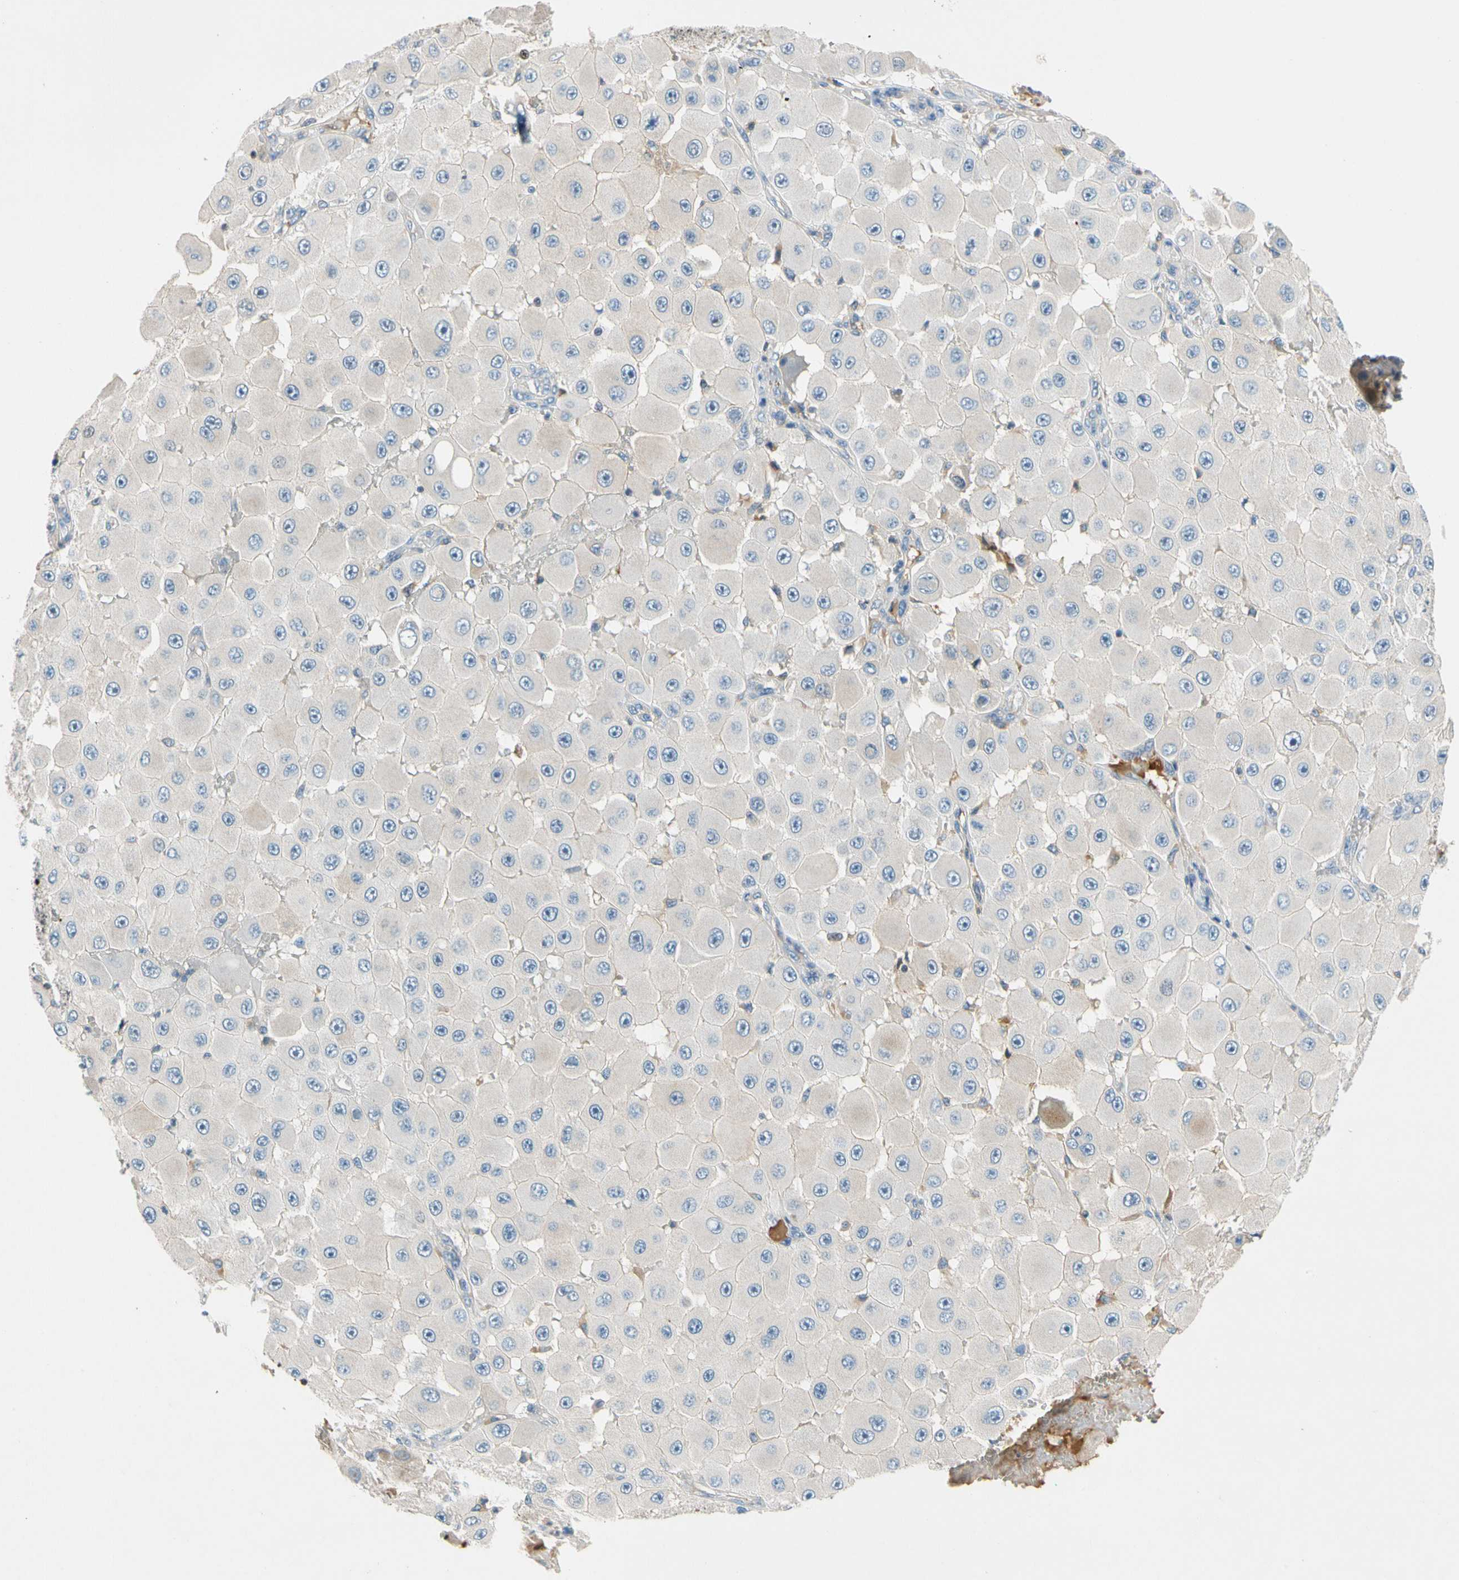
{"staining": {"intensity": "weak", "quantity": "<25%", "location": "cytoplasmic/membranous"}, "tissue": "melanoma", "cell_type": "Tumor cells", "image_type": "cancer", "snomed": [{"axis": "morphology", "description": "Malignant melanoma, NOS"}, {"axis": "topography", "description": "Skin"}], "caption": "DAB (3,3'-diaminobenzidine) immunohistochemical staining of malignant melanoma displays no significant expression in tumor cells.", "gene": "SP140", "patient": {"sex": "female", "age": 81}}